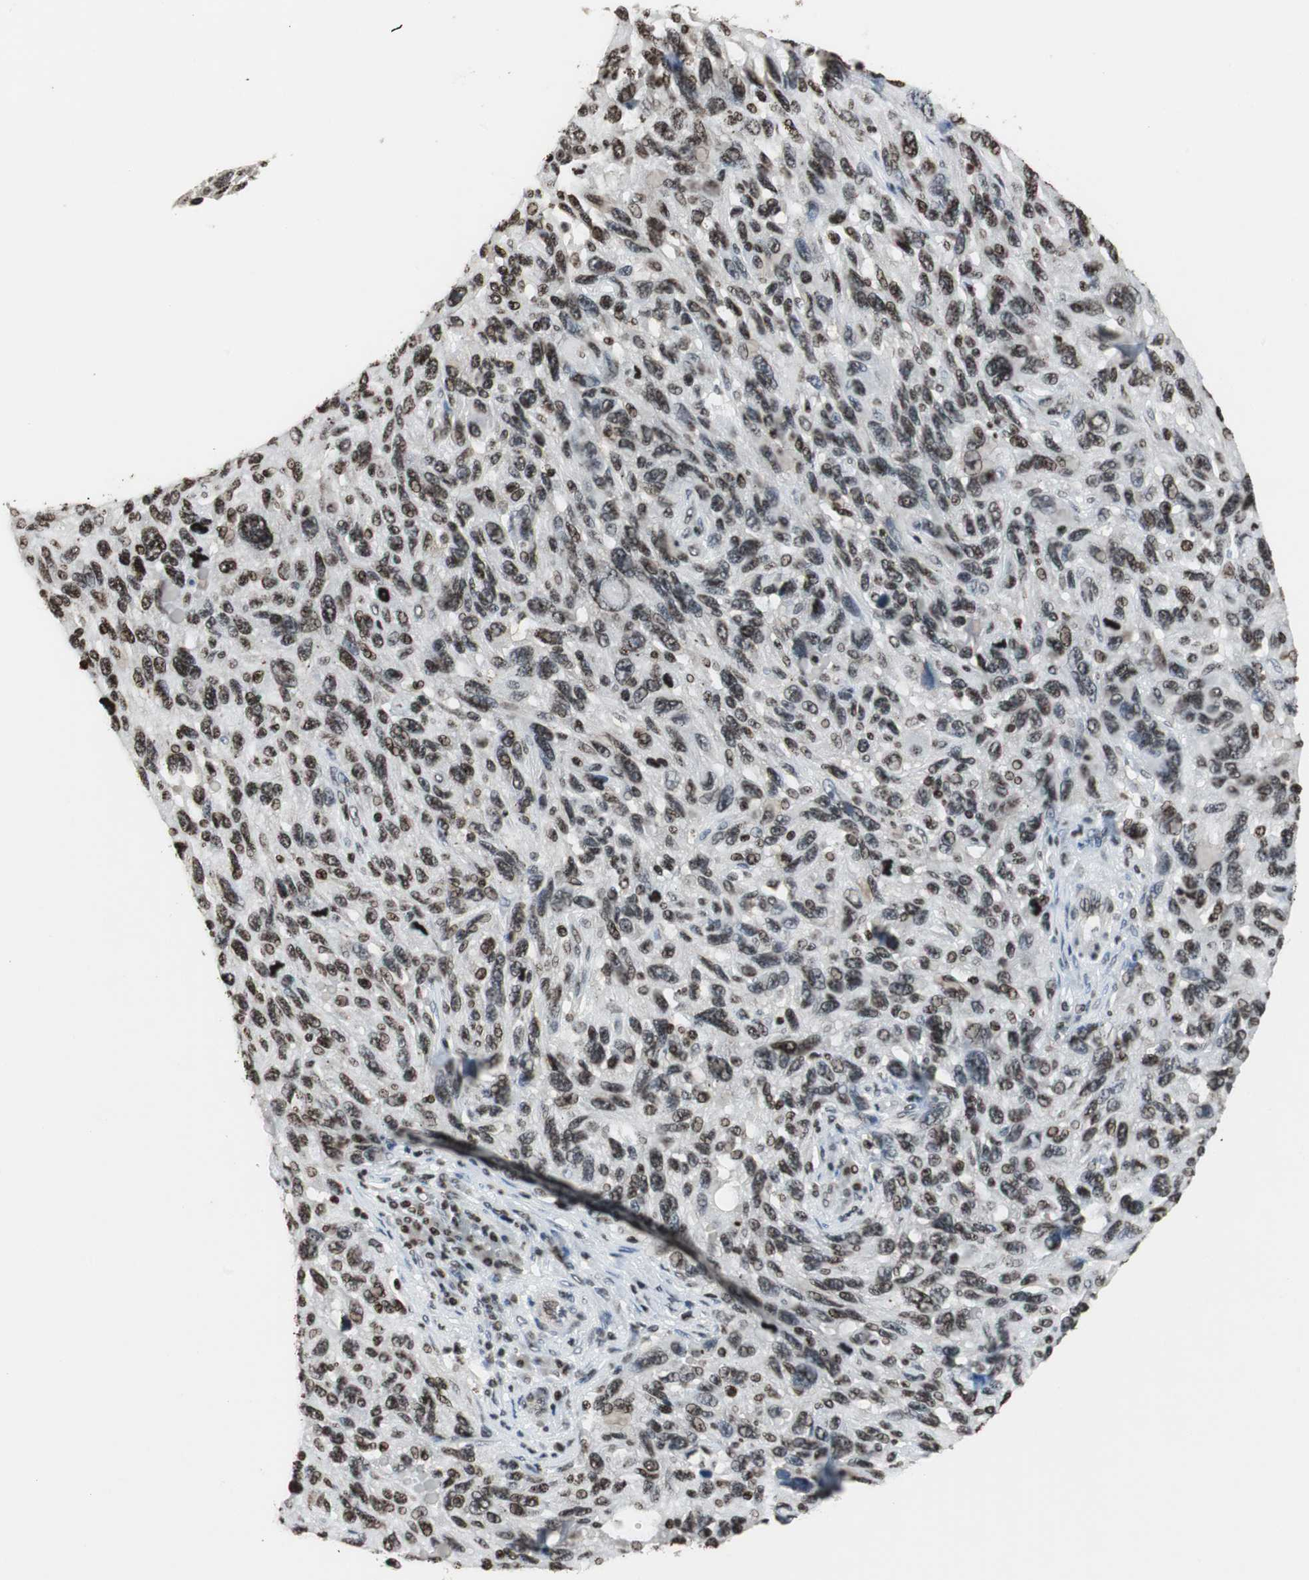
{"staining": {"intensity": "strong", "quantity": ">75%", "location": "nuclear"}, "tissue": "melanoma", "cell_type": "Tumor cells", "image_type": "cancer", "snomed": [{"axis": "morphology", "description": "Malignant melanoma, NOS"}, {"axis": "topography", "description": "Skin"}], "caption": "Strong nuclear positivity for a protein is seen in about >75% of tumor cells of malignant melanoma using immunohistochemistry (IHC).", "gene": "PAXIP1", "patient": {"sex": "male", "age": 53}}